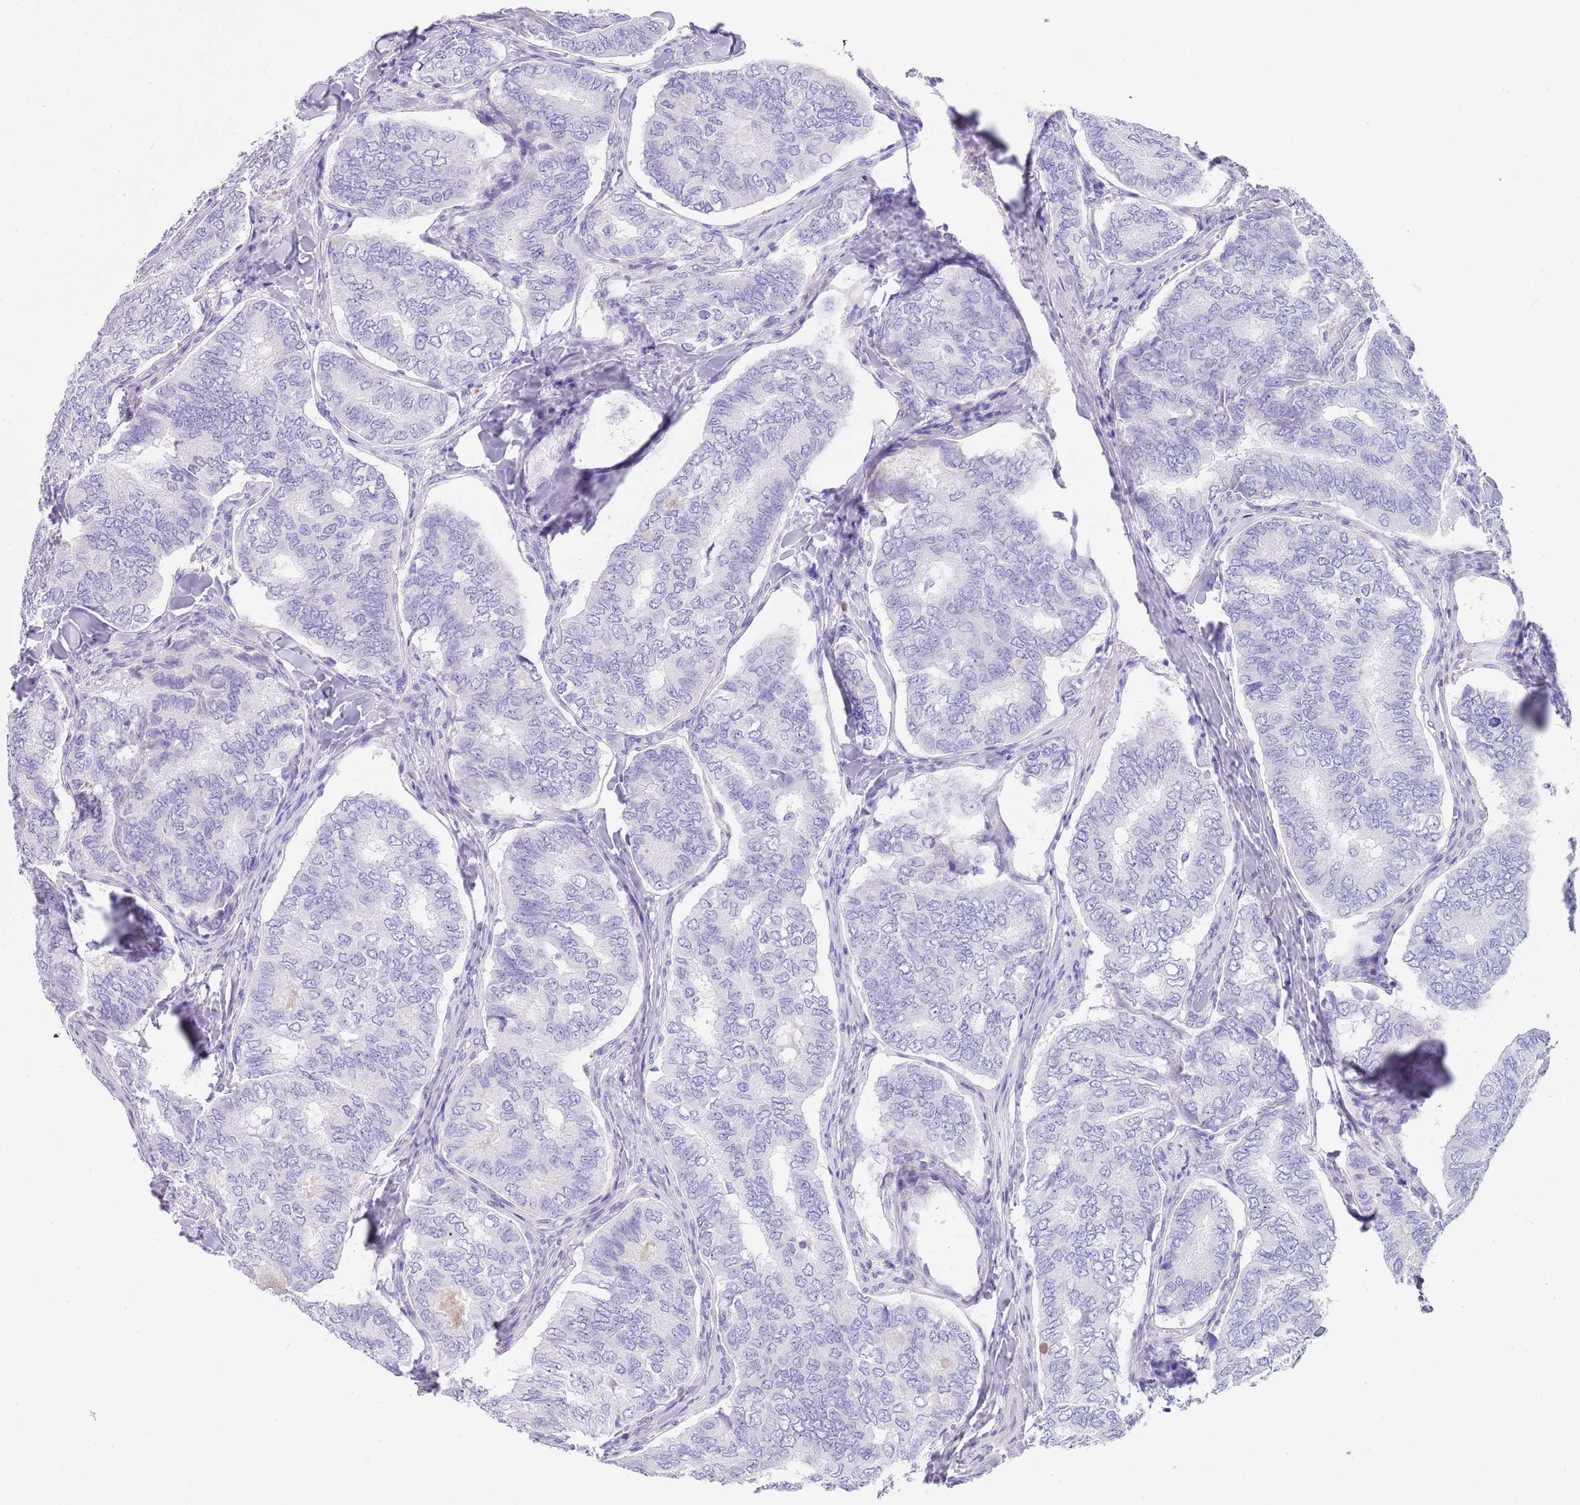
{"staining": {"intensity": "negative", "quantity": "none", "location": "none"}, "tissue": "thyroid cancer", "cell_type": "Tumor cells", "image_type": "cancer", "snomed": [{"axis": "morphology", "description": "Papillary adenocarcinoma, NOS"}, {"axis": "topography", "description": "Thyroid gland"}], "caption": "This is an IHC histopathology image of human thyroid cancer. There is no expression in tumor cells.", "gene": "CPXM2", "patient": {"sex": "female", "age": 35}}